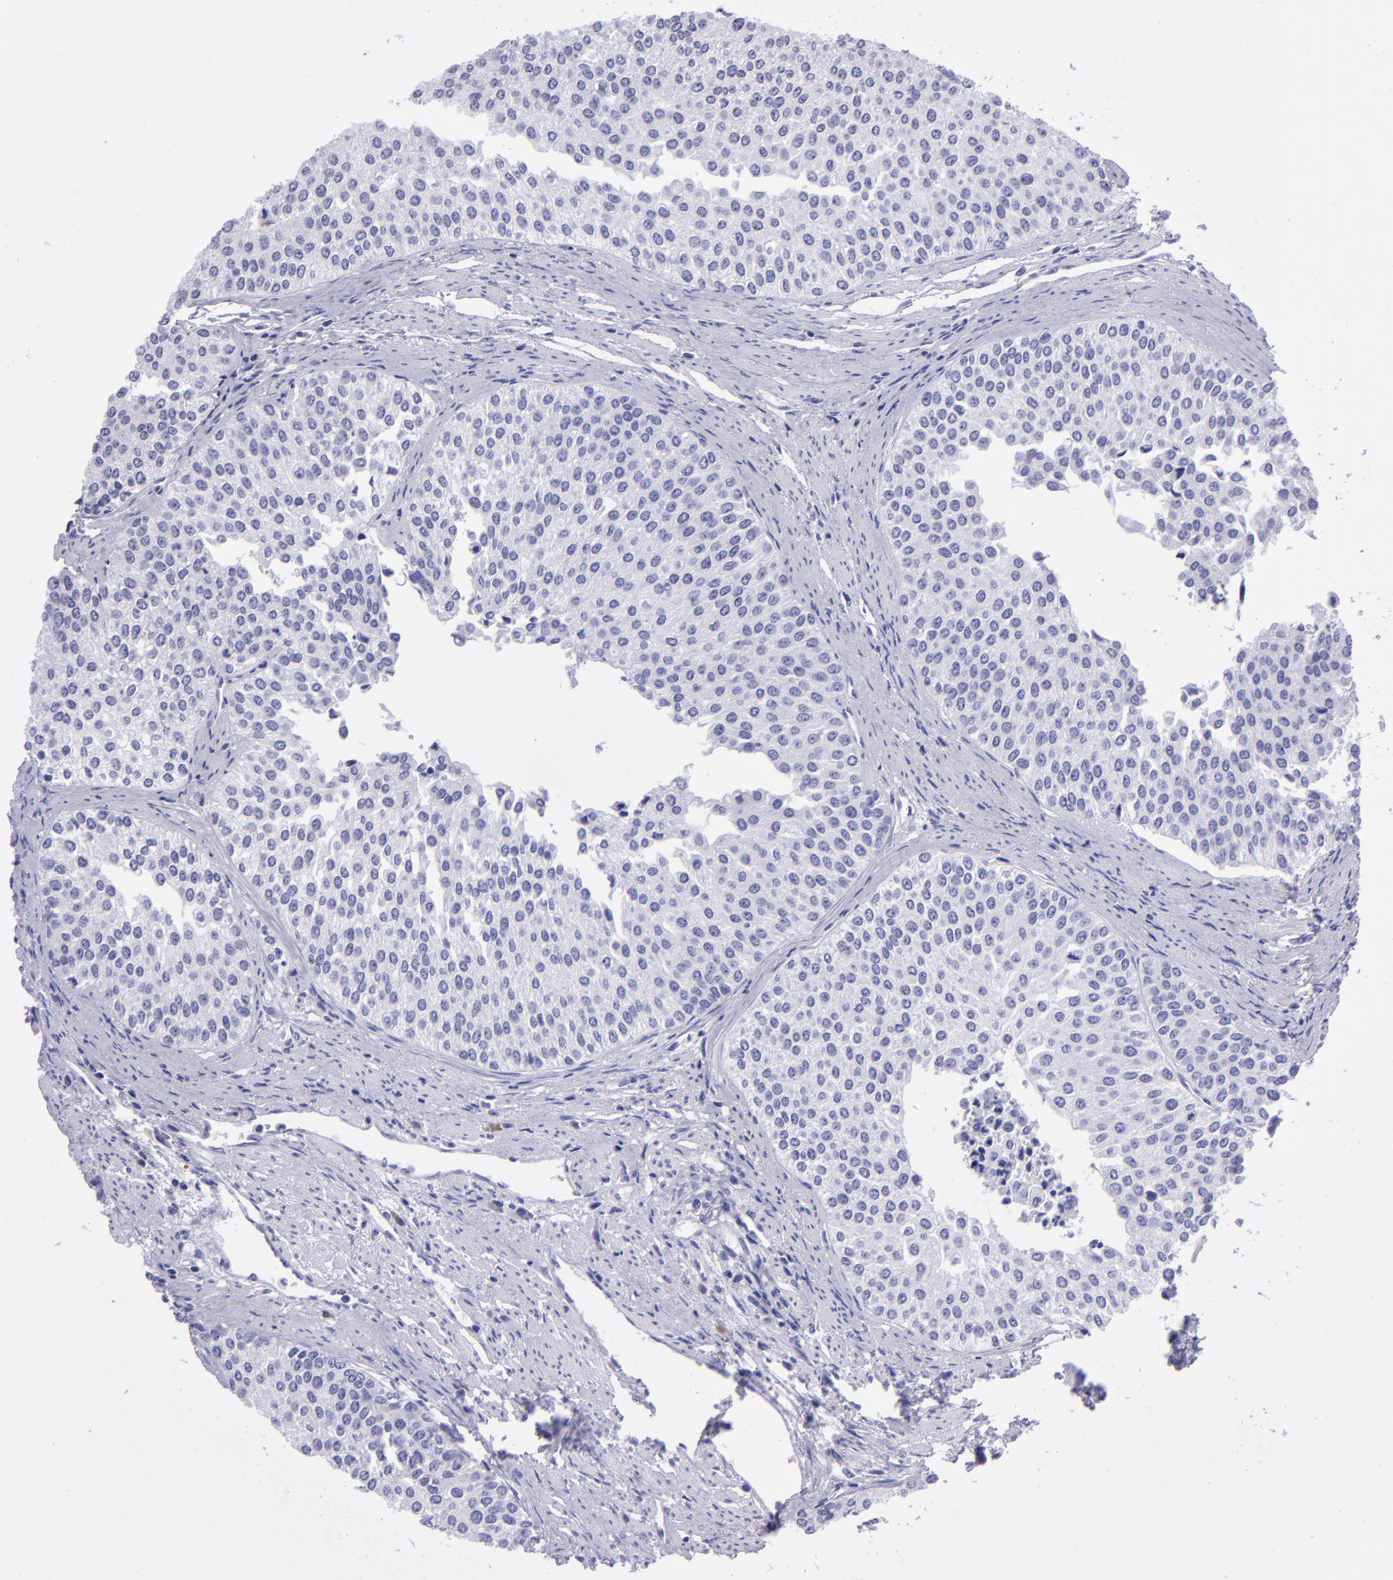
{"staining": {"intensity": "negative", "quantity": "none", "location": "none"}, "tissue": "urothelial cancer", "cell_type": "Tumor cells", "image_type": "cancer", "snomed": [{"axis": "morphology", "description": "Urothelial carcinoma, Low grade"}, {"axis": "topography", "description": "Urinary bladder"}], "caption": "Tumor cells are negative for brown protein staining in urothelial cancer.", "gene": "TYRP1", "patient": {"sex": "female", "age": 73}}